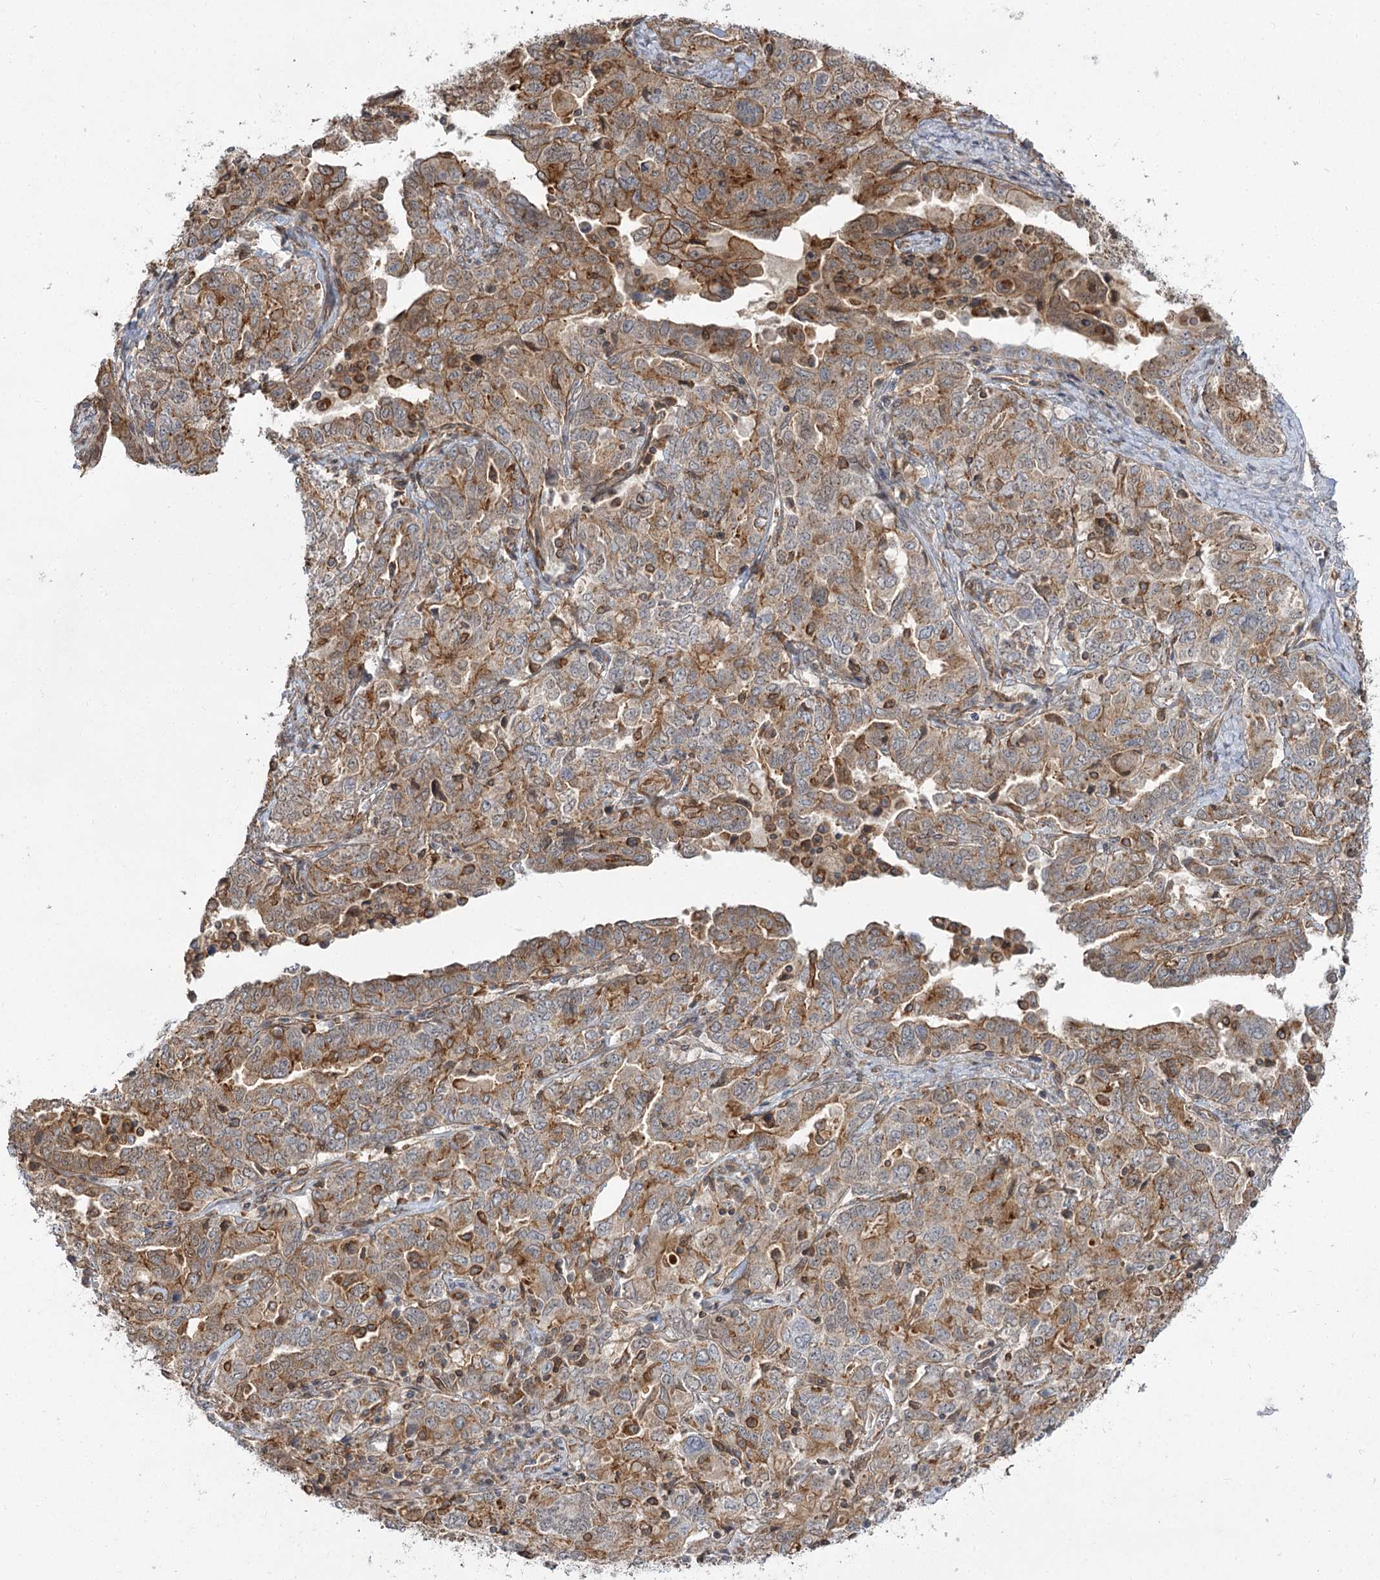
{"staining": {"intensity": "moderate", "quantity": ">75%", "location": "cytoplasmic/membranous"}, "tissue": "ovarian cancer", "cell_type": "Tumor cells", "image_type": "cancer", "snomed": [{"axis": "morphology", "description": "Carcinoma, endometroid"}, {"axis": "topography", "description": "Ovary"}], "caption": "Immunohistochemical staining of endometroid carcinoma (ovarian) exhibits moderate cytoplasmic/membranous protein expression in approximately >75% of tumor cells. Using DAB (3,3'-diaminobenzidine) (brown) and hematoxylin (blue) stains, captured at high magnification using brightfield microscopy.", "gene": "SH3BP5L", "patient": {"sex": "female", "age": 62}}